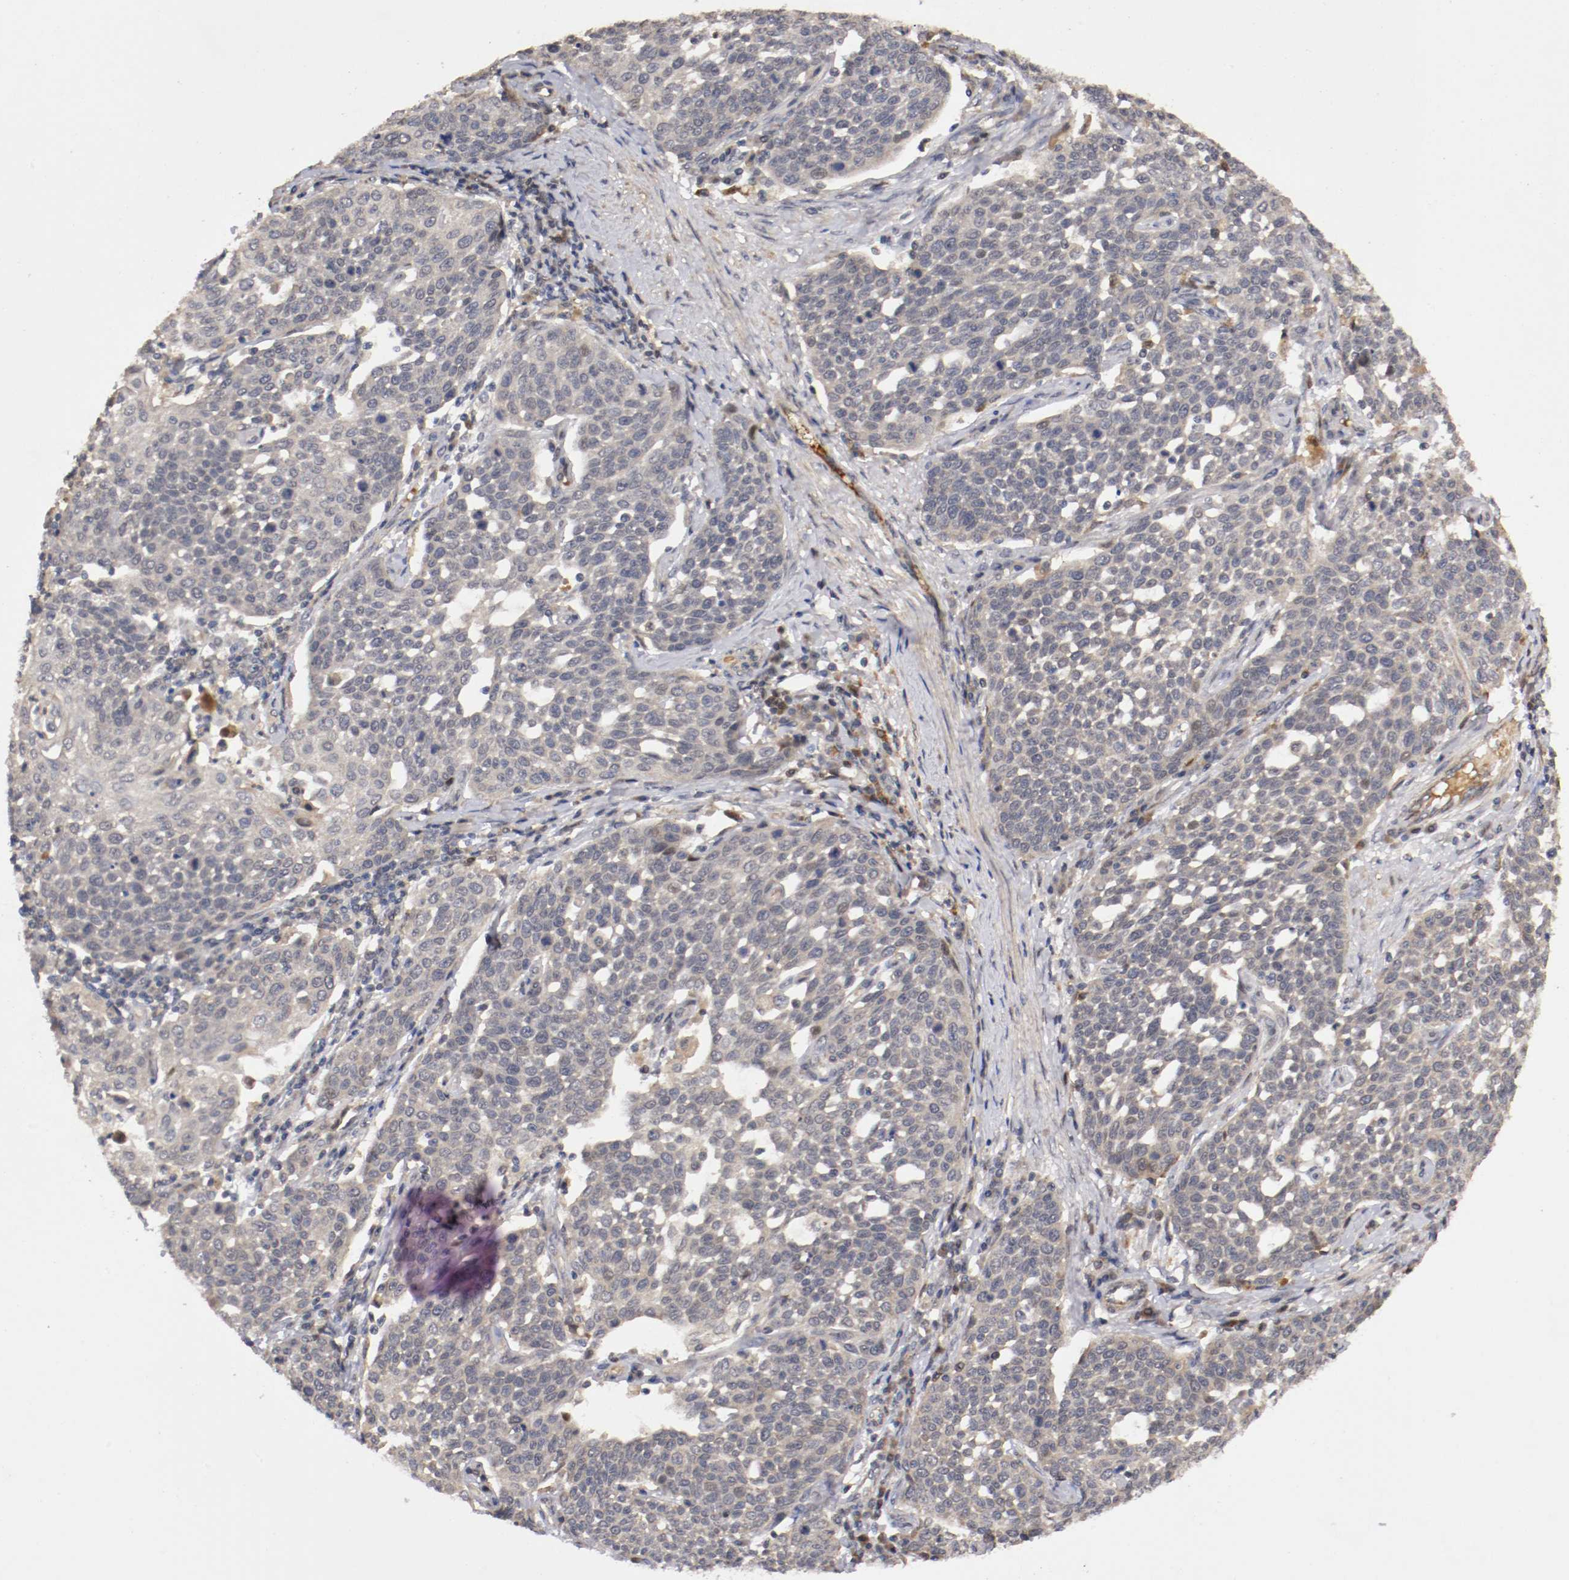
{"staining": {"intensity": "negative", "quantity": "none", "location": "none"}, "tissue": "cervical cancer", "cell_type": "Tumor cells", "image_type": "cancer", "snomed": [{"axis": "morphology", "description": "Squamous cell carcinoma, NOS"}, {"axis": "topography", "description": "Cervix"}], "caption": "IHC of cervical cancer (squamous cell carcinoma) exhibits no expression in tumor cells. (Immunohistochemistry (ihc), brightfield microscopy, high magnification).", "gene": "TNFRSF1B", "patient": {"sex": "female", "age": 34}}